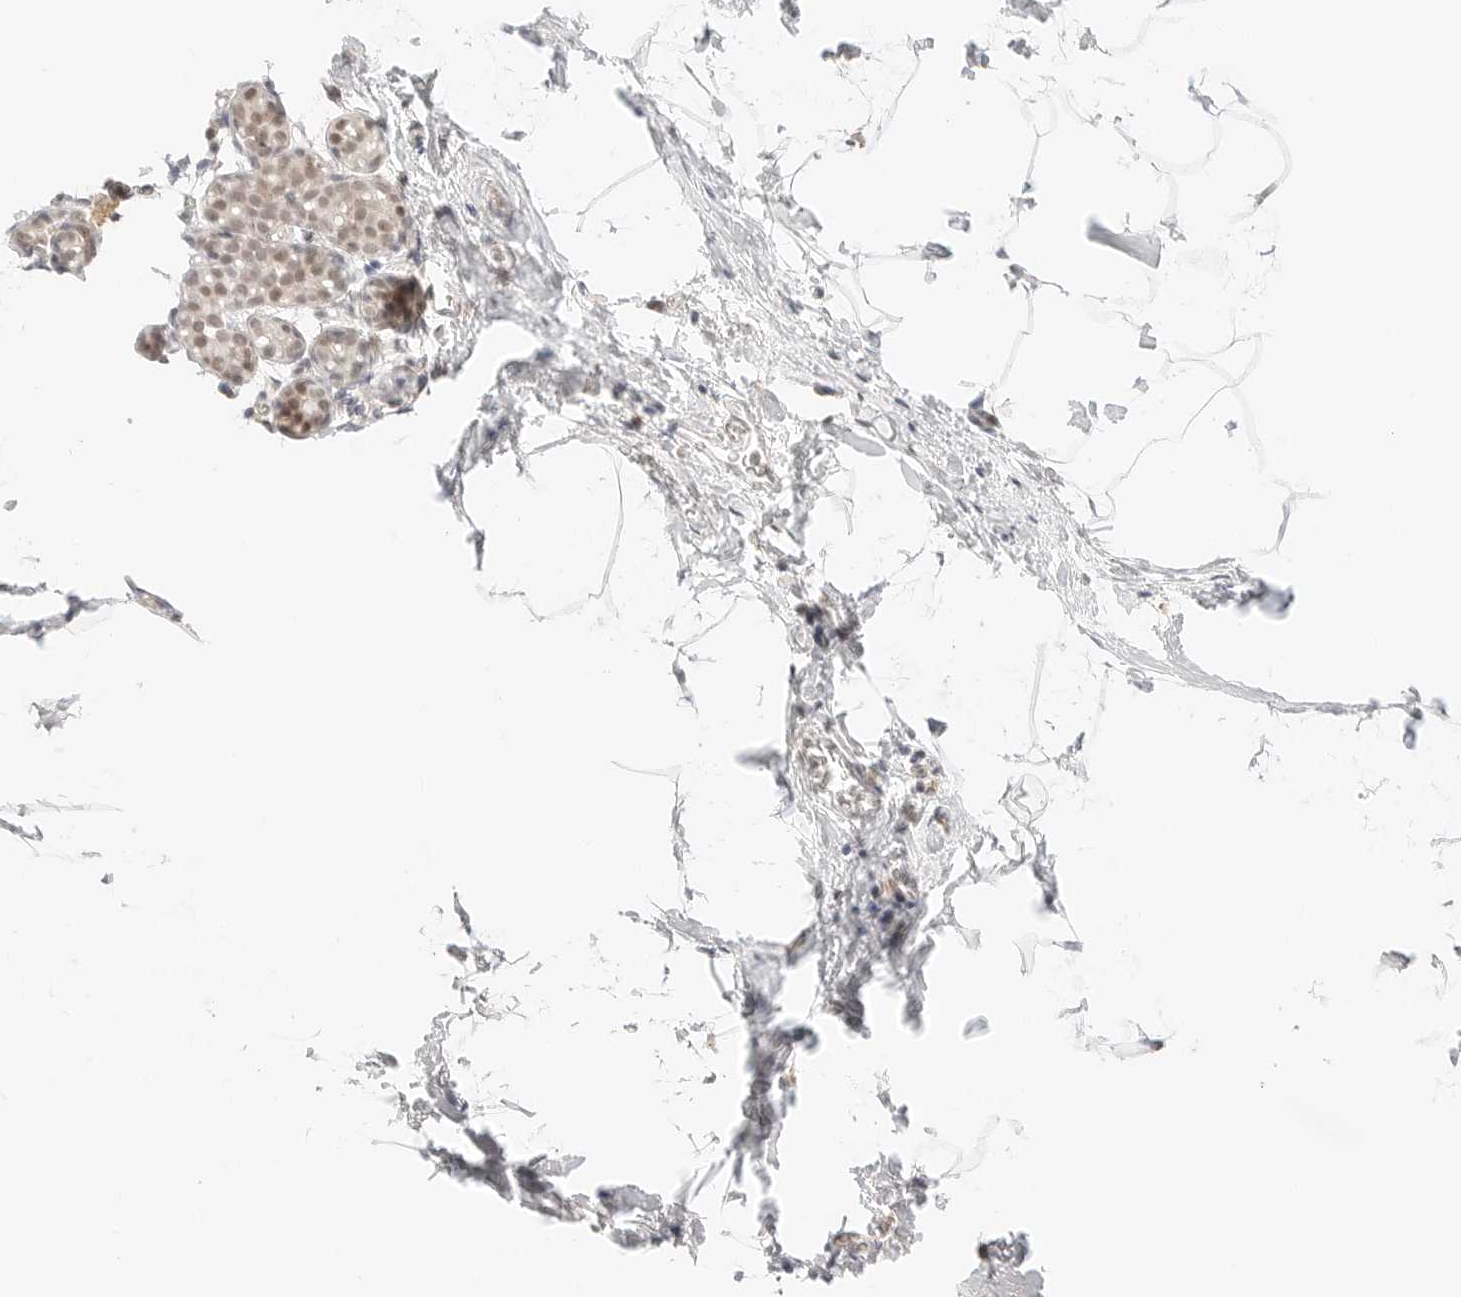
{"staining": {"intensity": "negative", "quantity": "none", "location": "none"}, "tissue": "breast", "cell_type": "Adipocytes", "image_type": "normal", "snomed": [{"axis": "morphology", "description": "Normal tissue, NOS"}, {"axis": "topography", "description": "Breast"}], "caption": "Immunohistochemistry (IHC) micrograph of unremarkable breast: breast stained with DAB (3,3'-diaminobenzidine) shows no significant protein expression in adipocytes. (DAB immunohistochemistry visualized using brightfield microscopy, high magnification).", "gene": "RPS6KL1", "patient": {"sex": "female", "age": 62}}